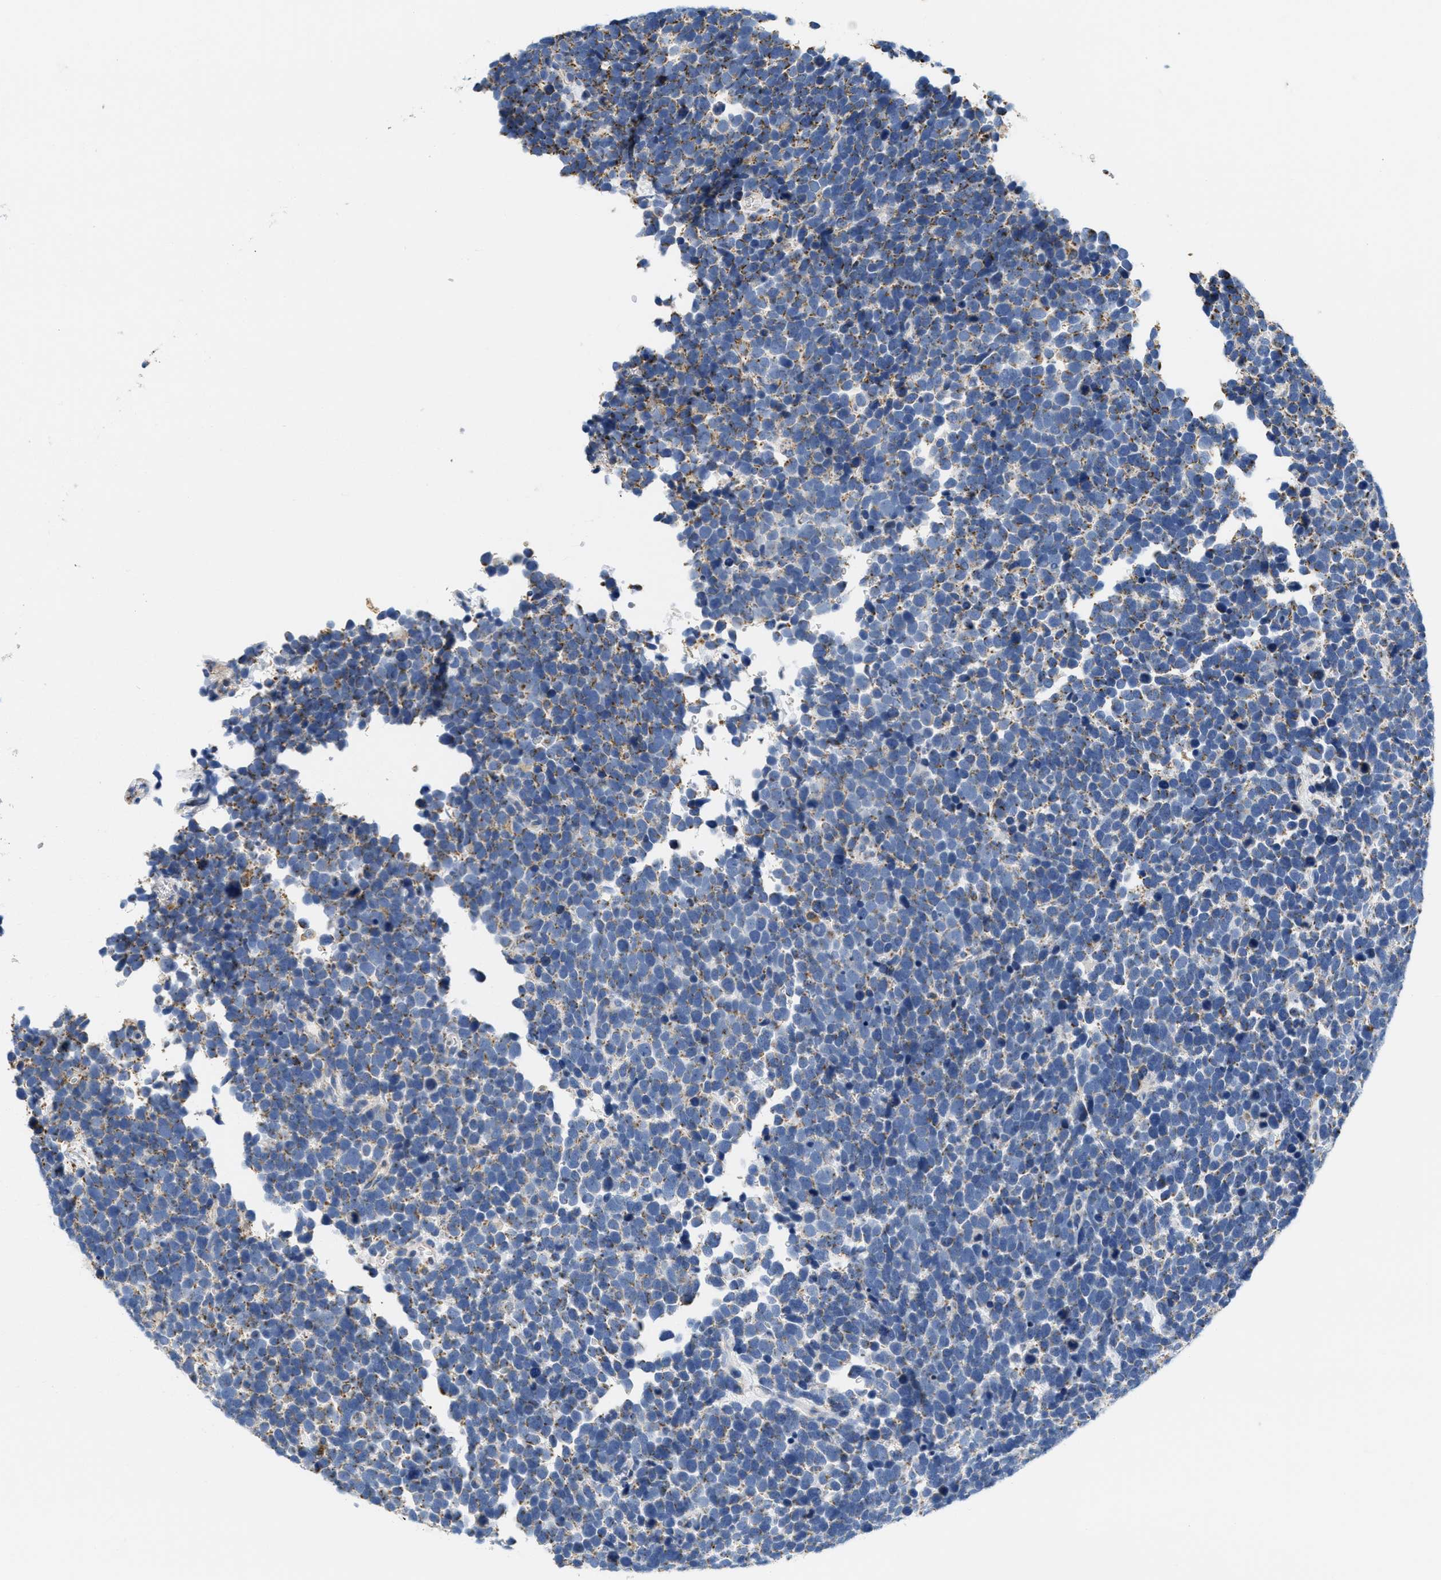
{"staining": {"intensity": "moderate", "quantity": "25%-75%", "location": "cytoplasmic/membranous"}, "tissue": "urothelial cancer", "cell_type": "Tumor cells", "image_type": "cancer", "snomed": [{"axis": "morphology", "description": "Urothelial carcinoma, High grade"}, {"axis": "topography", "description": "Urinary bladder"}], "caption": "Immunohistochemical staining of urothelial cancer exhibits moderate cytoplasmic/membranous protein staining in about 25%-75% of tumor cells. (DAB IHC, brown staining for protein, blue staining for nuclei).", "gene": "KCNJ5", "patient": {"sex": "female", "age": 82}}